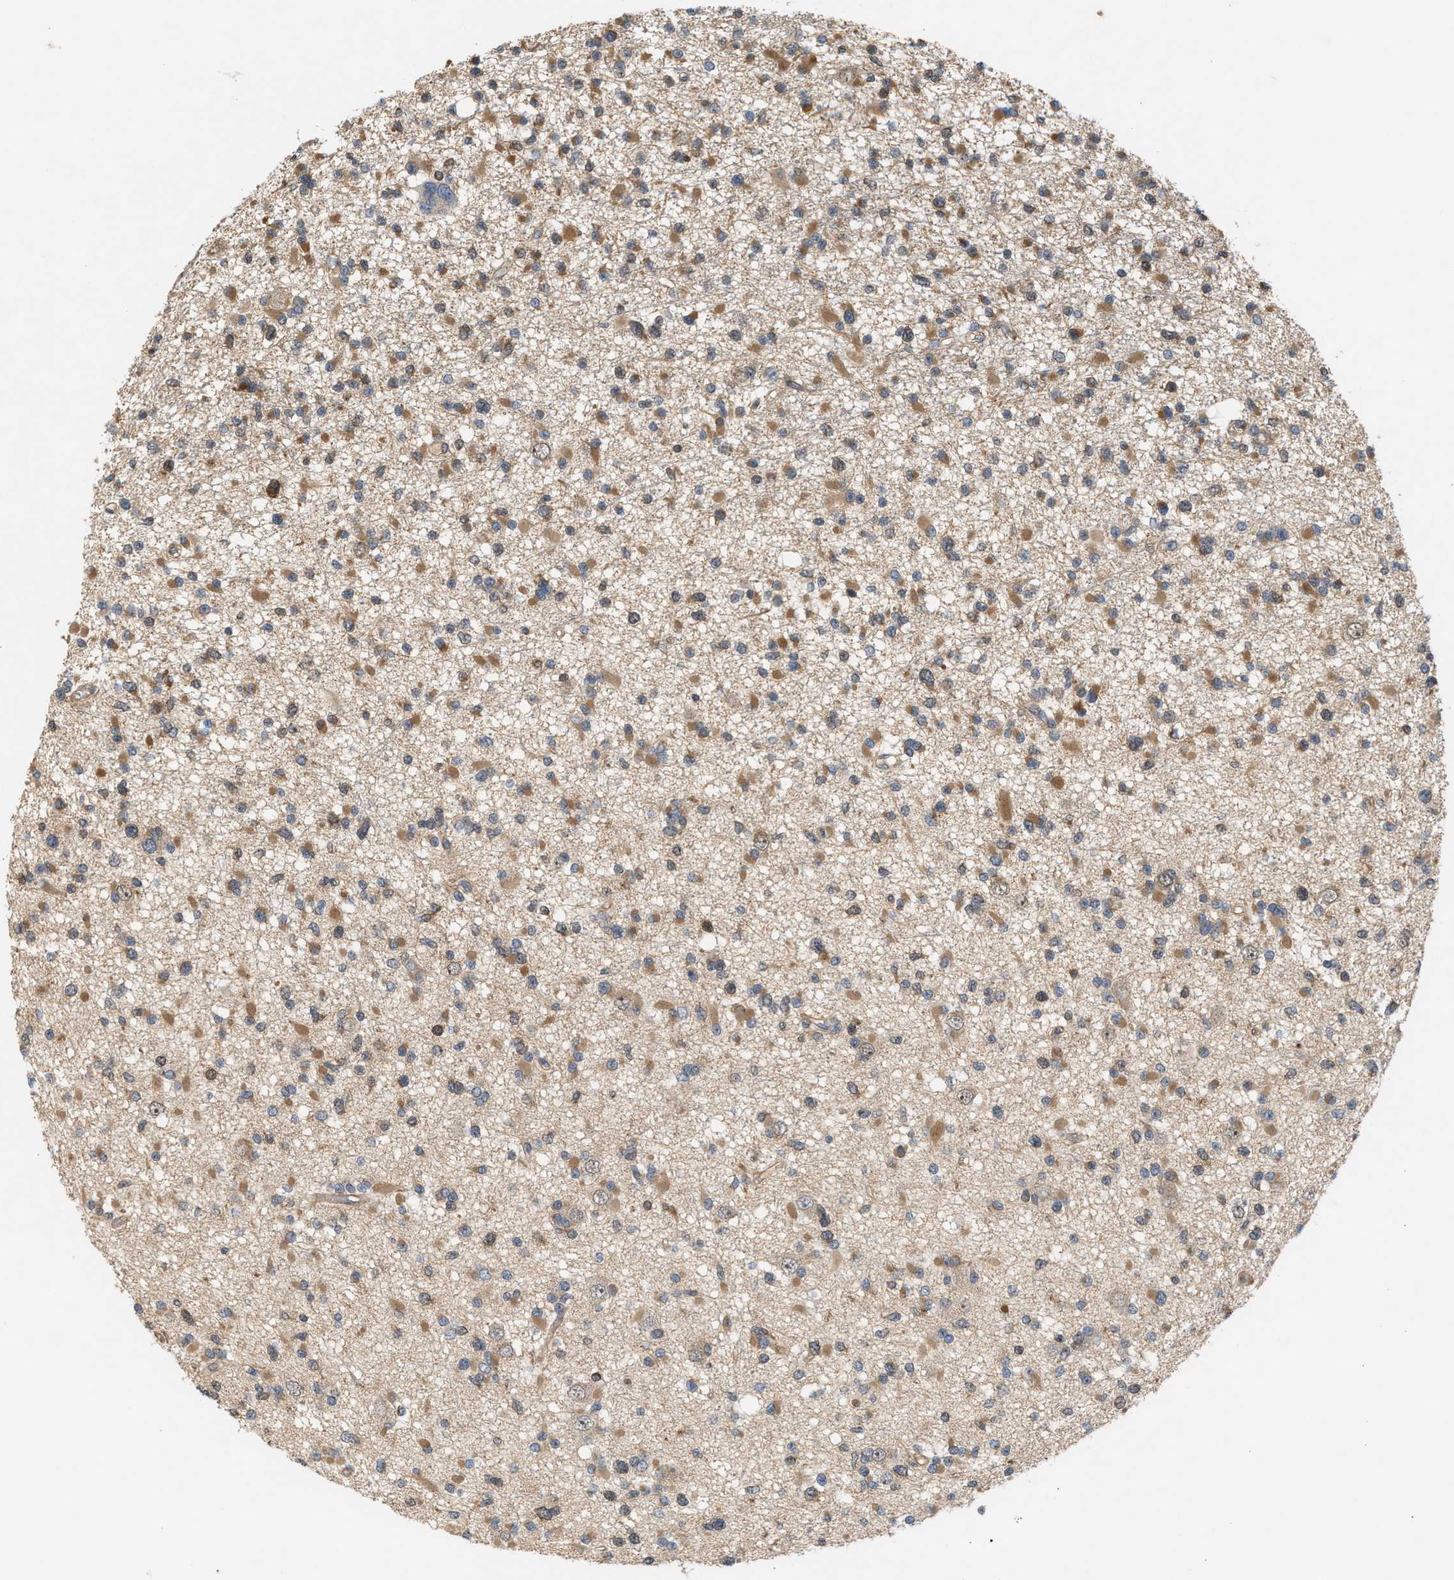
{"staining": {"intensity": "moderate", "quantity": "25%-75%", "location": "cytoplasmic/membranous"}, "tissue": "glioma", "cell_type": "Tumor cells", "image_type": "cancer", "snomed": [{"axis": "morphology", "description": "Glioma, malignant, Low grade"}, {"axis": "topography", "description": "Brain"}], "caption": "Protein expression analysis of human low-grade glioma (malignant) reveals moderate cytoplasmic/membranous expression in approximately 25%-75% of tumor cells. The staining was performed using DAB (3,3'-diaminobenzidine) to visualize the protein expression in brown, while the nuclei were stained in blue with hematoxylin (Magnification: 20x).", "gene": "GLOD4", "patient": {"sex": "female", "age": 22}}